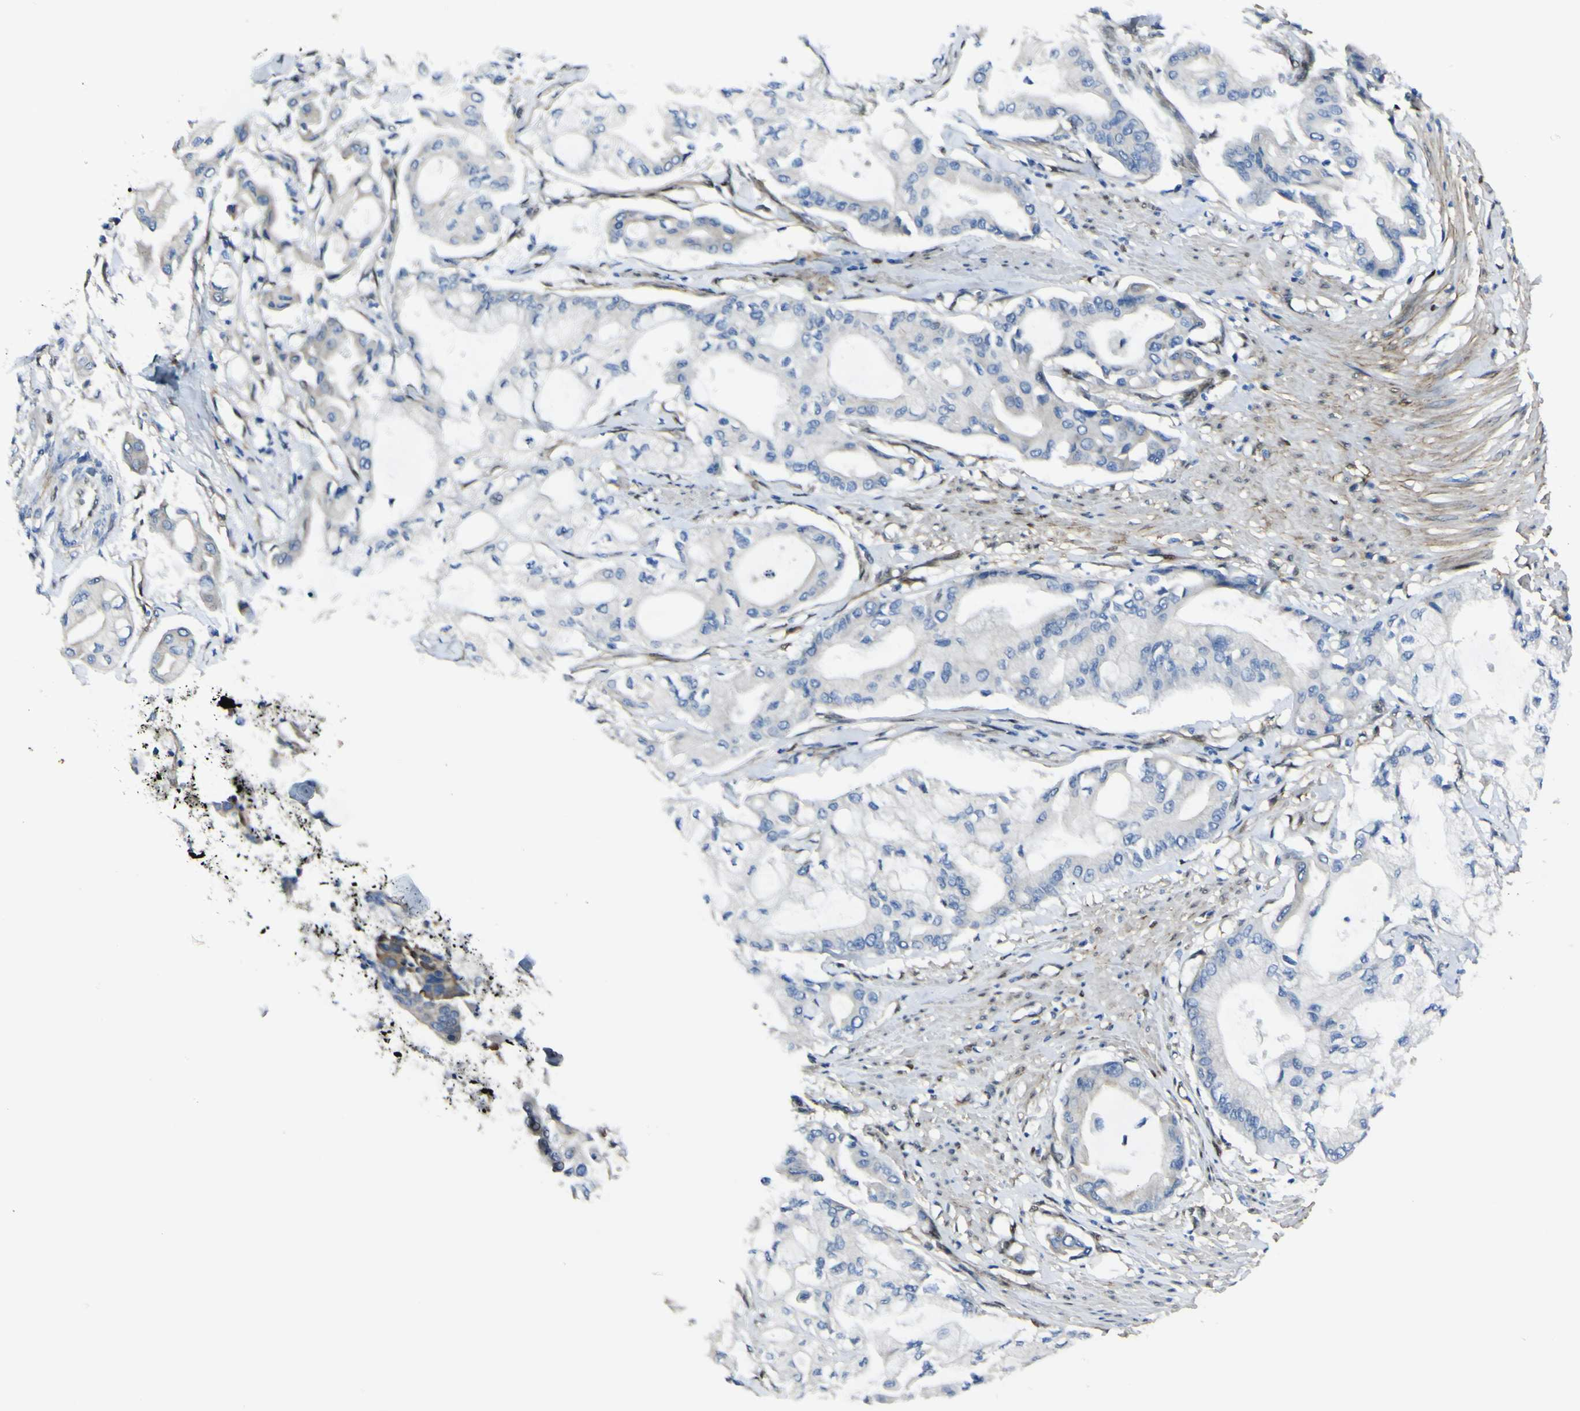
{"staining": {"intensity": "negative", "quantity": "none", "location": "none"}, "tissue": "pancreatic cancer", "cell_type": "Tumor cells", "image_type": "cancer", "snomed": [{"axis": "morphology", "description": "Adenocarcinoma, NOS"}, {"axis": "morphology", "description": "Adenocarcinoma, metastatic, NOS"}, {"axis": "topography", "description": "Lymph node"}, {"axis": "topography", "description": "Pancreas"}, {"axis": "topography", "description": "Duodenum"}], "caption": "Tumor cells are negative for brown protein staining in pancreatic cancer (adenocarcinoma).", "gene": "LRRN1", "patient": {"sex": "female", "age": 64}}